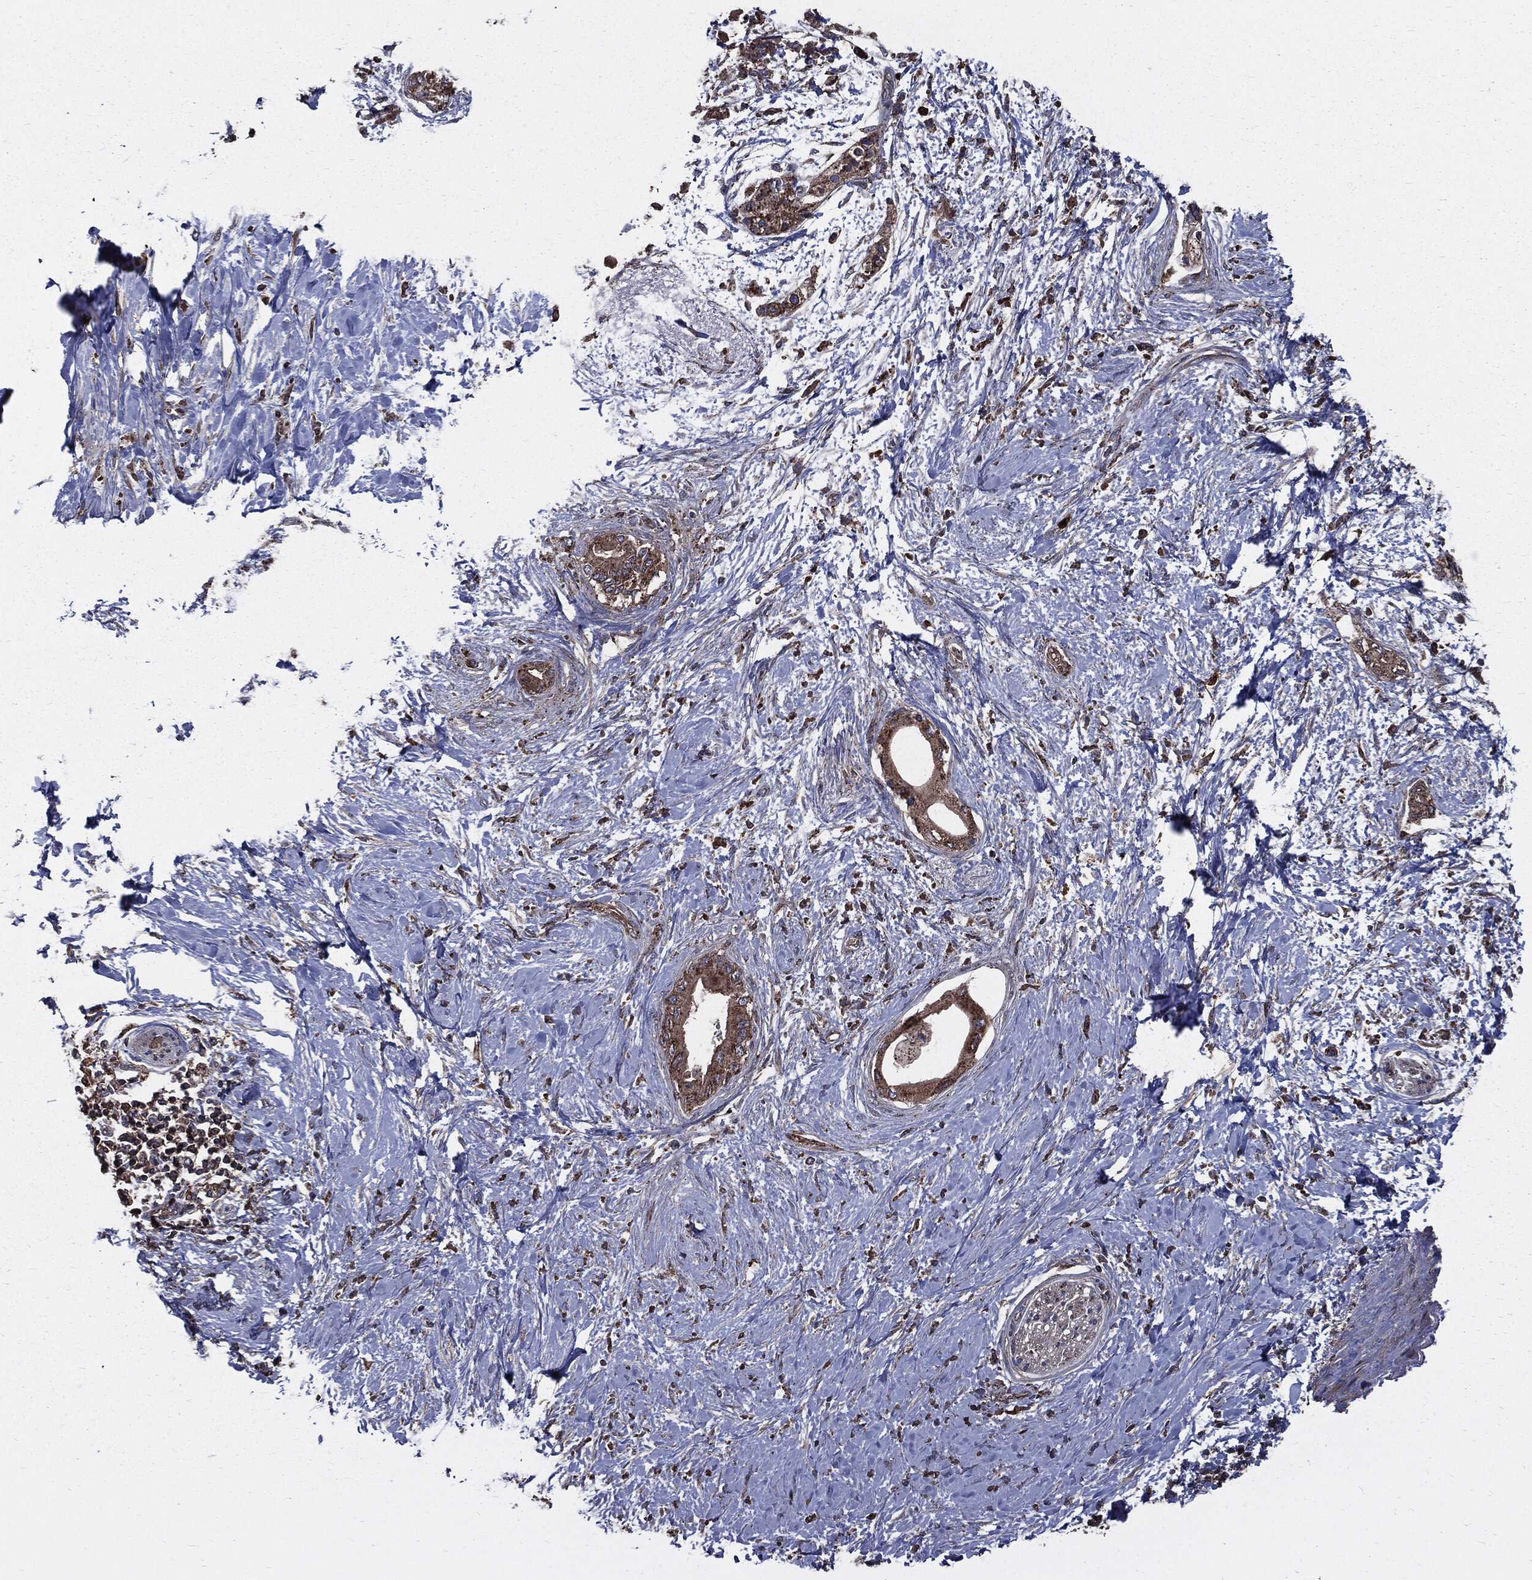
{"staining": {"intensity": "moderate", "quantity": ">75%", "location": "cytoplasmic/membranous"}, "tissue": "pancreatic cancer", "cell_type": "Tumor cells", "image_type": "cancer", "snomed": [{"axis": "morphology", "description": "Normal tissue, NOS"}, {"axis": "morphology", "description": "Adenocarcinoma, NOS"}, {"axis": "topography", "description": "Pancreas"}, {"axis": "topography", "description": "Duodenum"}], "caption": "DAB (3,3'-diaminobenzidine) immunohistochemical staining of pancreatic cancer reveals moderate cytoplasmic/membranous protein expression in about >75% of tumor cells.", "gene": "PDCD6IP", "patient": {"sex": "female", "age": 60}}